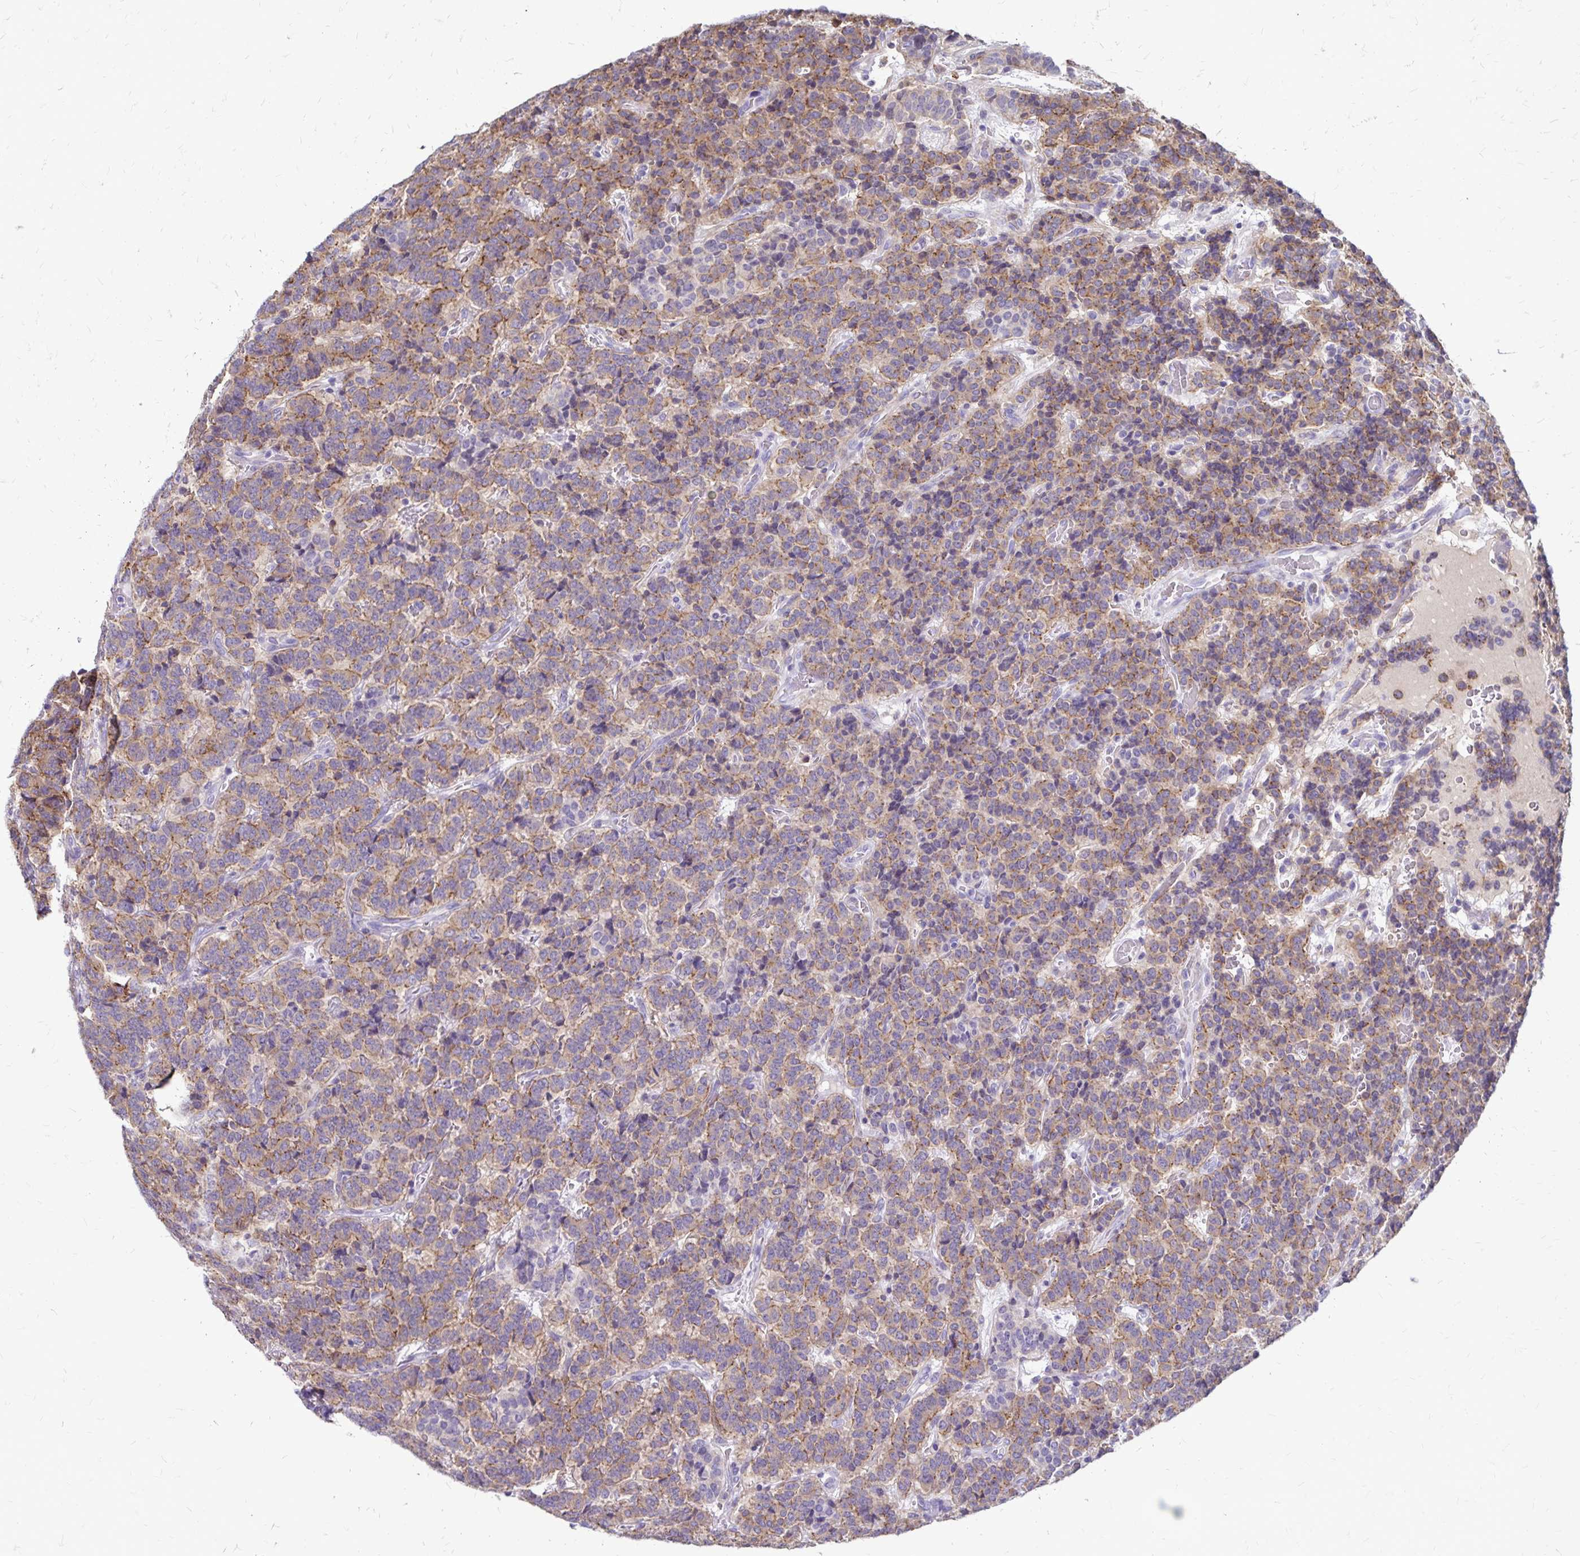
{"staining": {"intensity": "weak", "quantity": ">75%", "location": "cytoplasmic/membranous"}, "tissue": "carcinoid", "cell_type": "Tumor cells", "image_type": "cancer", "snomed": [{"axis": "morphology", "description": "Carcinoid, malignant, NOS"}, {"axis": "topography", "description": "Pancreas"}], "caption": "Immunohistochemical staining of malignant carcinoid exhibits low levels of weak cytoplasmic/membranous protein staining in about >75% of tumor cells.", "gene": "TNS3", "patient": {"sex": "male", "age": 36}}